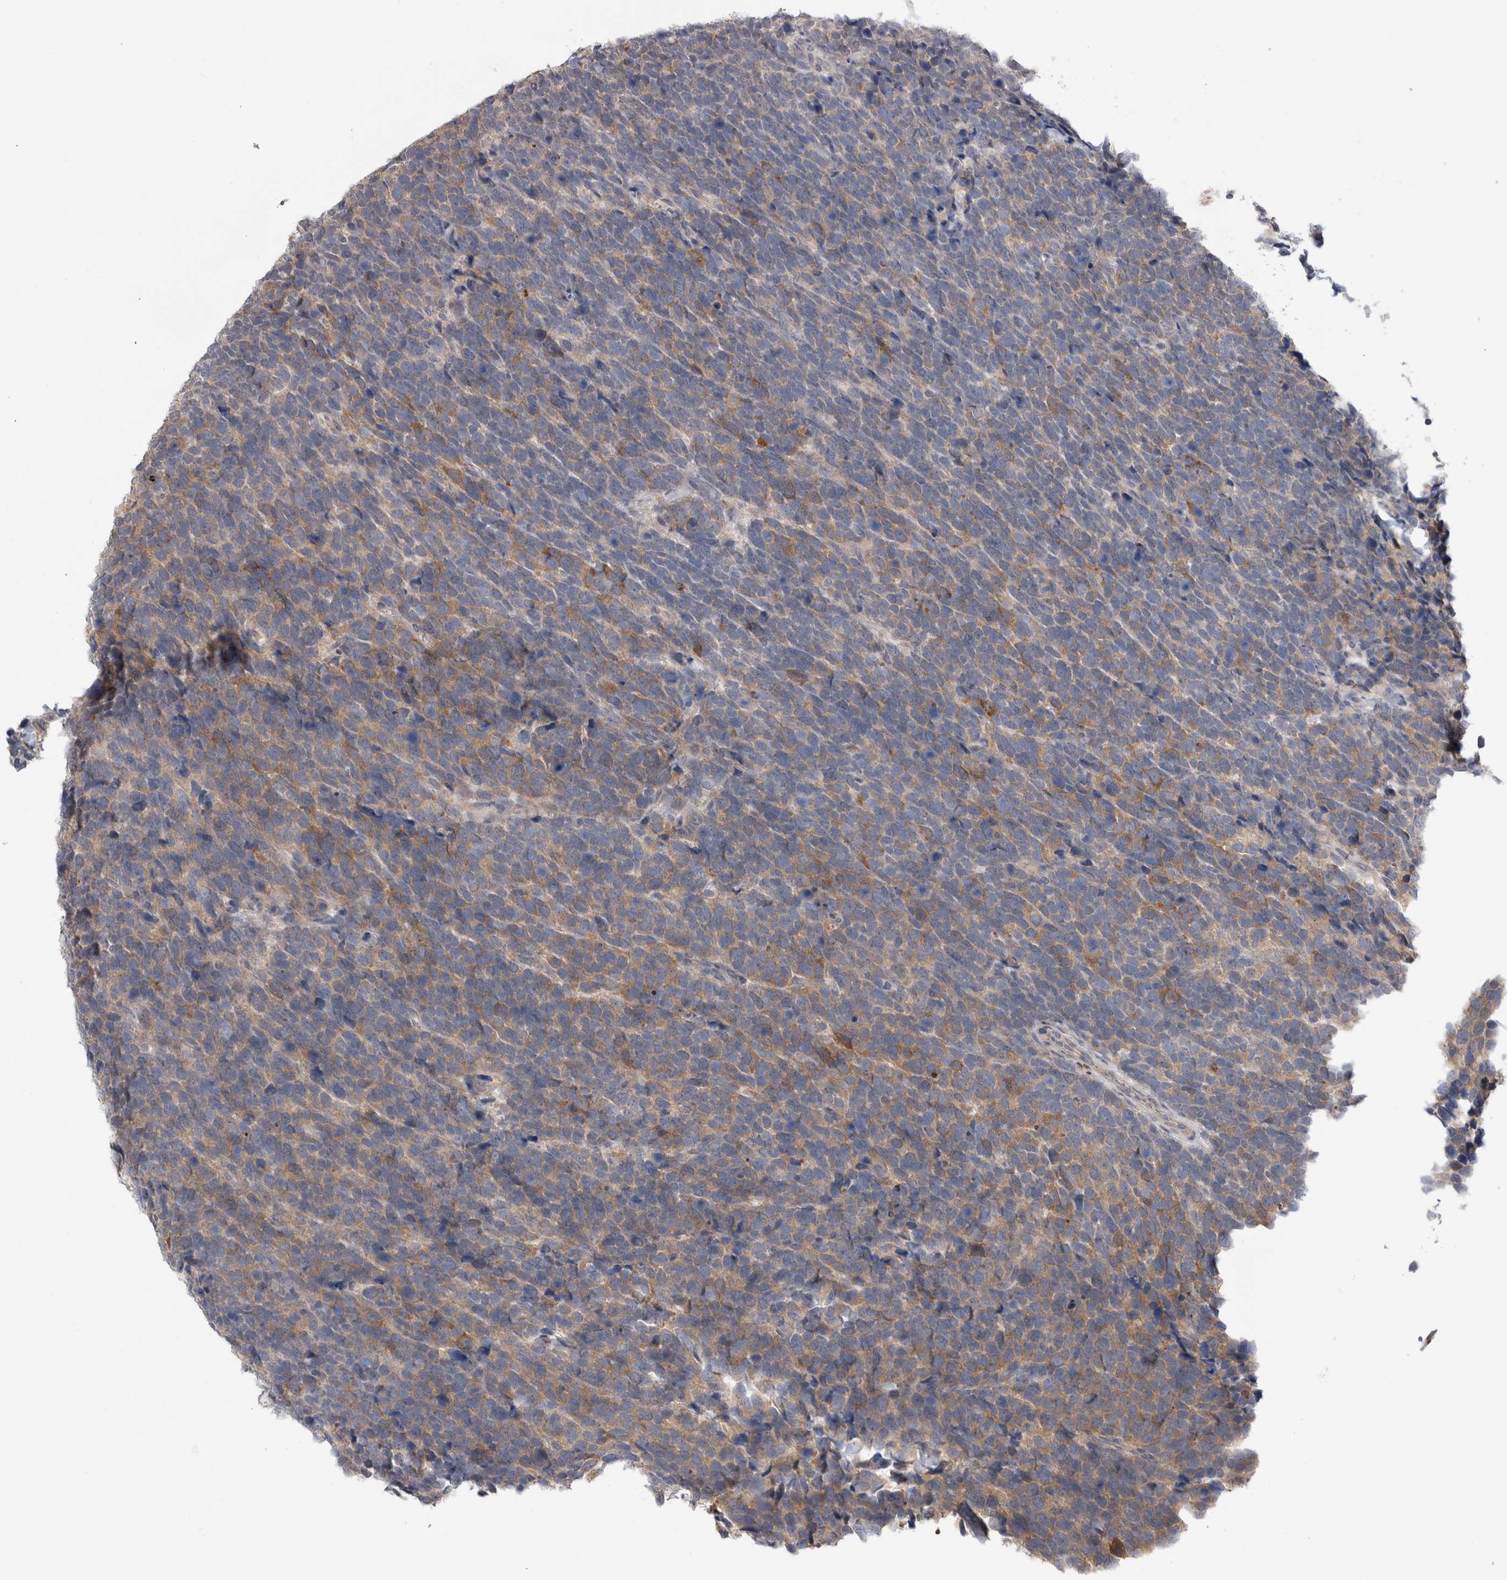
{"staining": {"intensity": "moderate", "quantity": "25%-75%", "location": "cytoplasmic/membranous"}, "tissue": "urothelial cancer", "cell_type": "Tumor cells", "image_type": "cancer", "snomed": [{"axis": "morphology", "description": "Urothelial carcinoma, High grade"}, {"axis": "topography", "description": "Urinary bladder"}], "caption": "A photomicrograph of urothelial carcinoma (high-grade) stained for a protein reveals moderate cytoplasmic/membranous brown staining in tumor cells.", "gene": "TAX1BP1", "patient": {"sex": "female", "age": 82}}